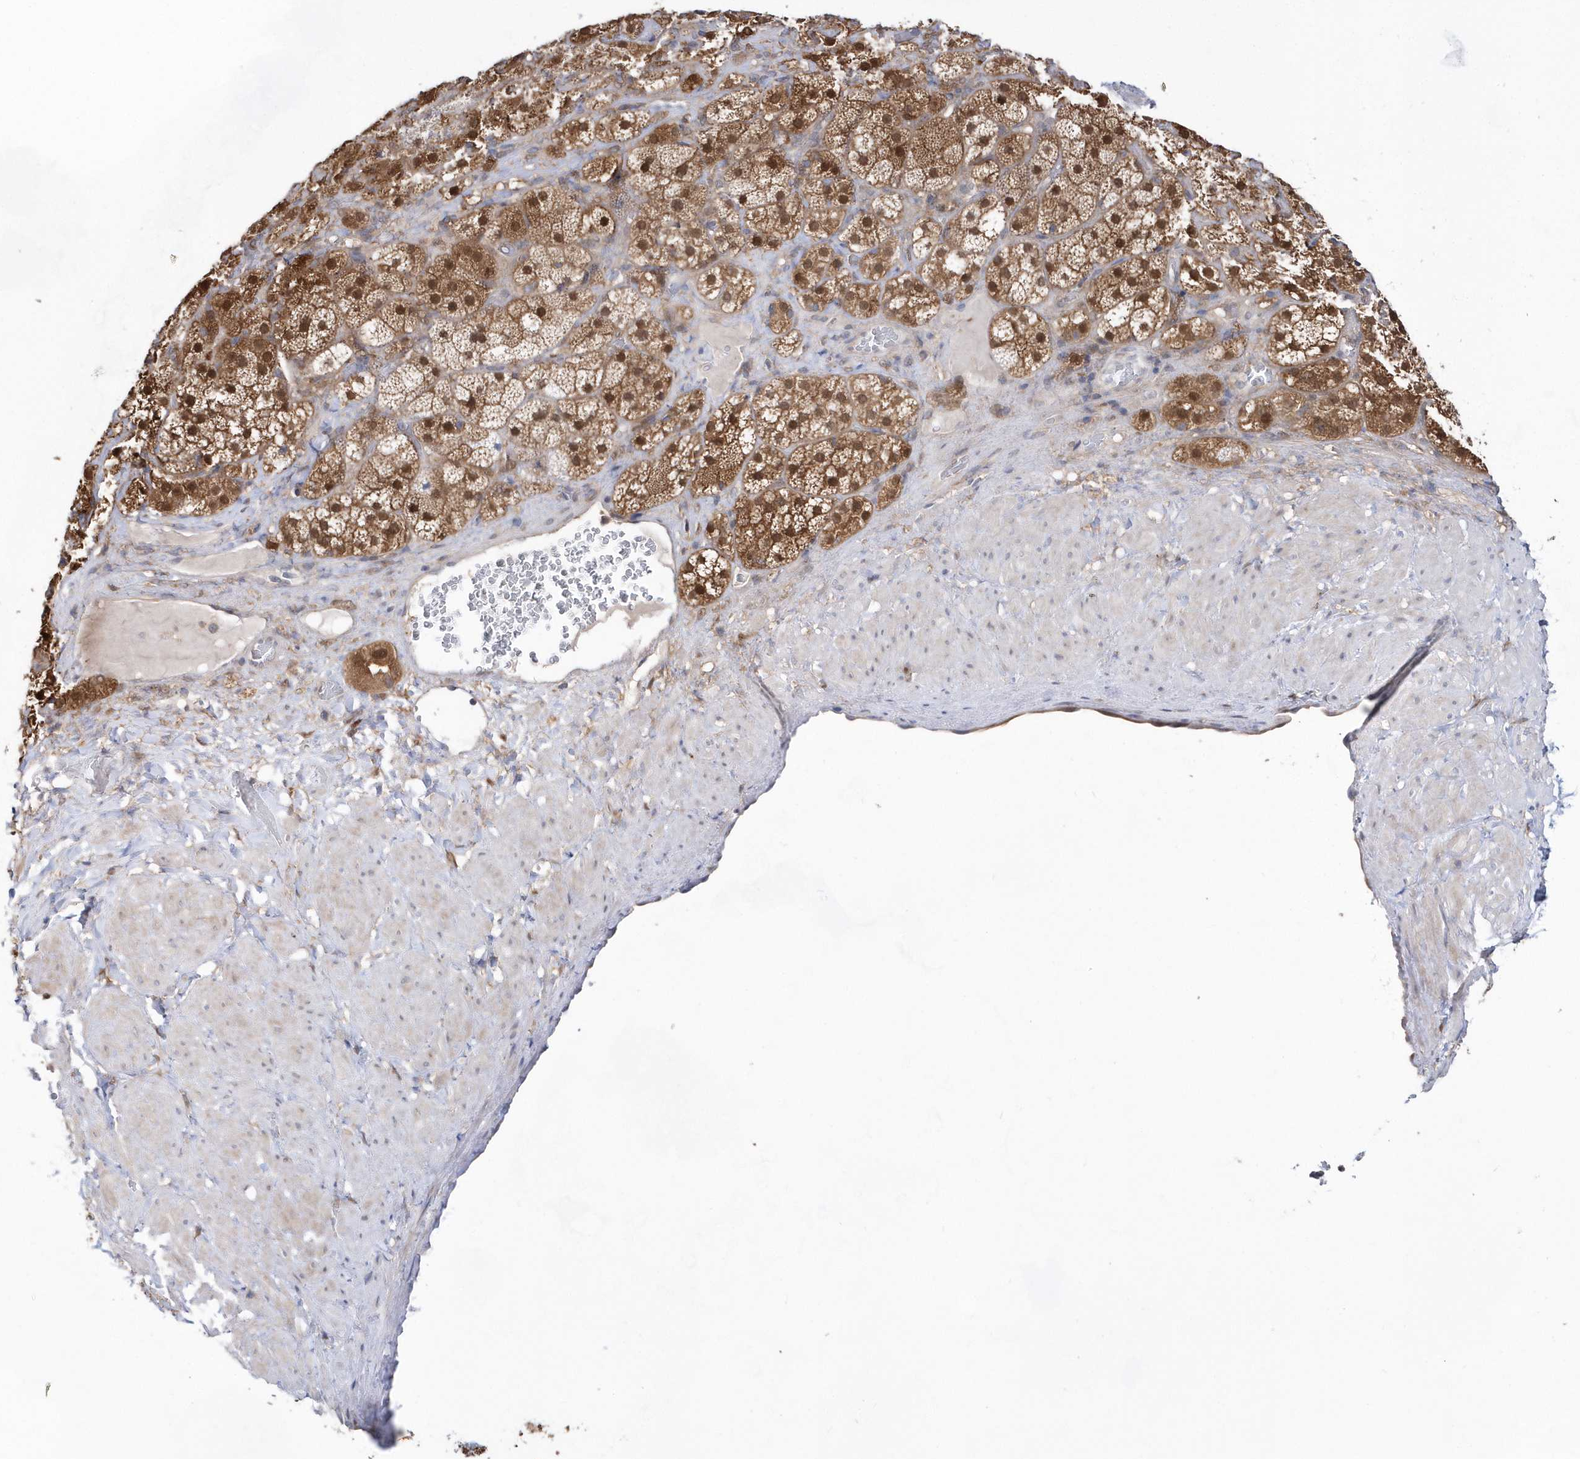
{"staining": {"intensity": "moderate", "quantity": ">75%", "location": "cytoplasmic/membranous,nuclear"}, "tissue": "adrenal gland", "cell_type": "Glandular cells", "image_type": "normal", "snomed": [{"axis": "morphology", "description": "Normal tissue, NOS"}, {"axis": "topography", "description": "Adrenal gland"}], "caption": "Immunohistochemical staining of normal human adrenal gland displays medium levels of moderate cytoplasmic/membranous,nuclear positivity in about >75% of glandular cells. (brown staining indicates protein expression, while blue staining denotes nuclei).", "gene": "BDH2", "patient": {"sex": "male", "age": 57}}